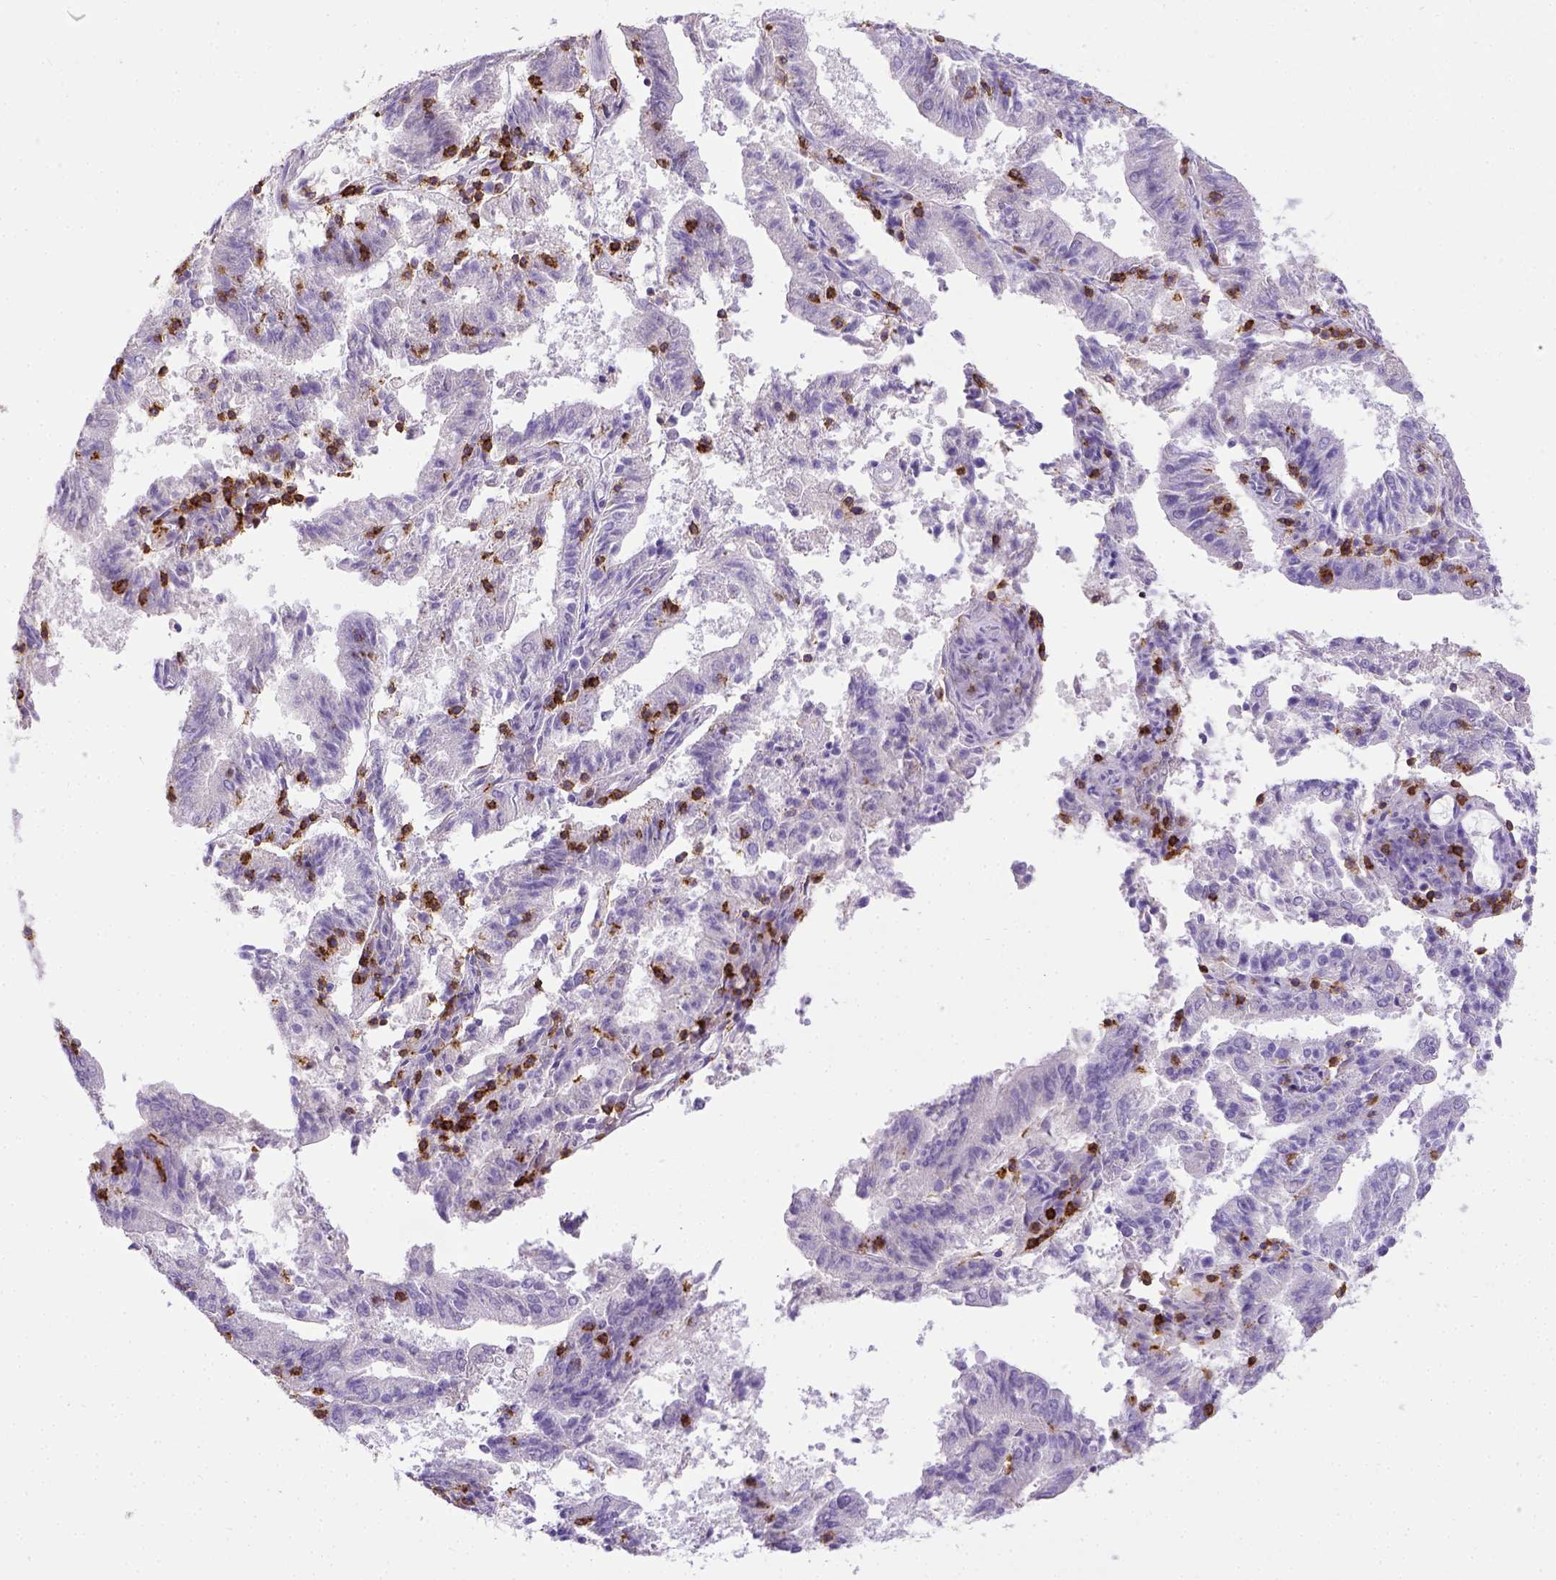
{"staining": {"intensity": "negative", "quantity": "none", "location": "none"}, "tissue": "endometrial cancer", "cell_type": "Tumor cells", "image_type": "cancer", "snomed": [{"axis": "morphology", "description": "Adenocarcinoma, NOS"}, {"axis": "topography", "description": "Endometrium"}], "caption": "Protein analysis of adenocarcinoma (endometrial) exhibits no significant positivity in tumor cells. (DAB immunohistochemistry with hematoxylin counter stain).", "gene": "CD3E", "patient": {"sex": "female", "age": 82}}